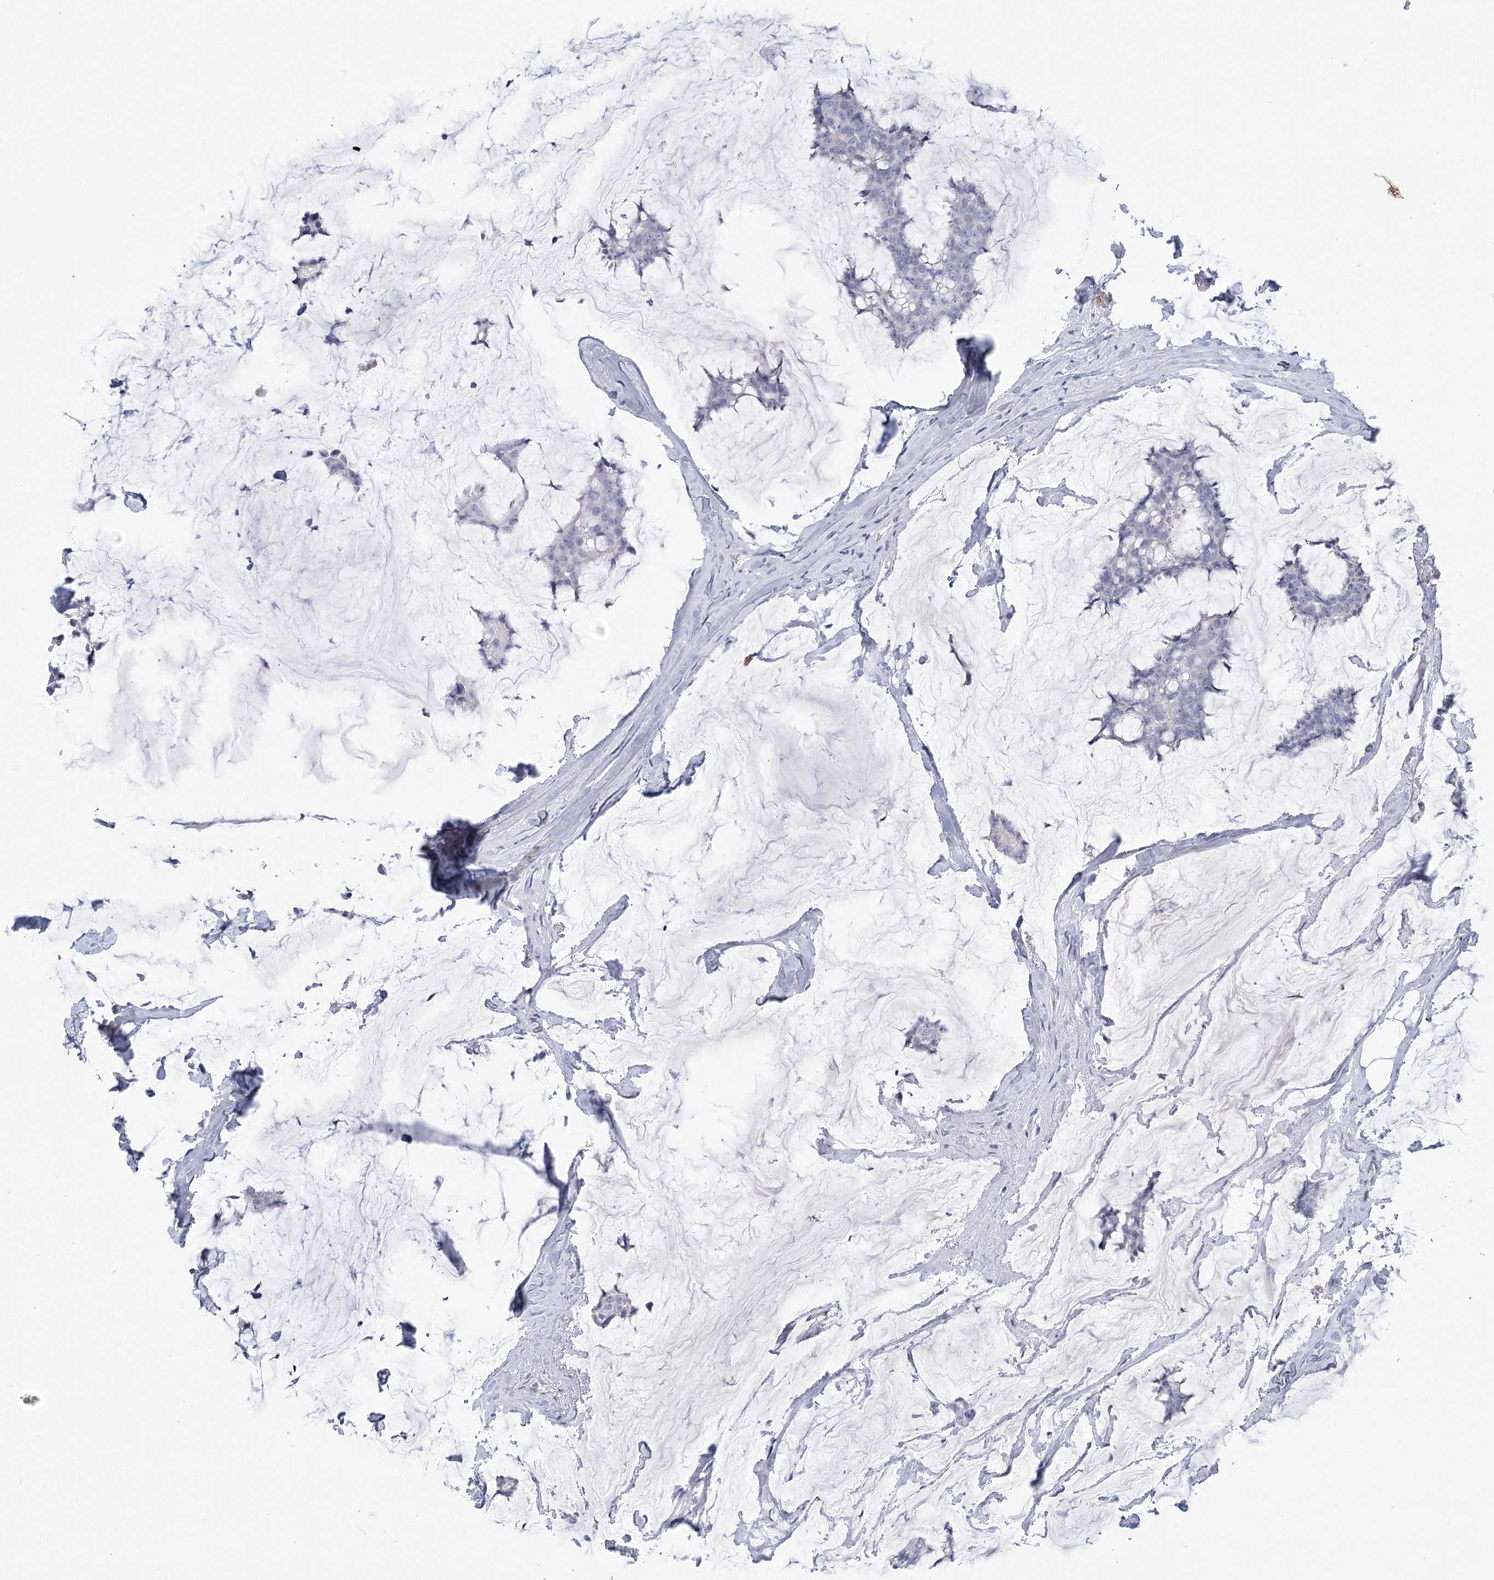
{"staining": {"intensity": "negative", "quantity": "none", "location": "none"}, "tissue": "breast cancer", "cell_type": "Tumor cells", "image_type": "cancer", "snomed": [{"axis": "morphology", "description": "Duct carcinoma"}, {"axis": "topography", "description": "Breast"}], "caption": "IHC histopathology image of human breast cancer (intraductal carcinoma) stained for a protein (brown), which reveals no staining in tumor cells. (DAB immunohistochemistry with hematoxylin counter stain).", "gene": "FAM76B", "patient": {"sex": "female", "age": 93}}